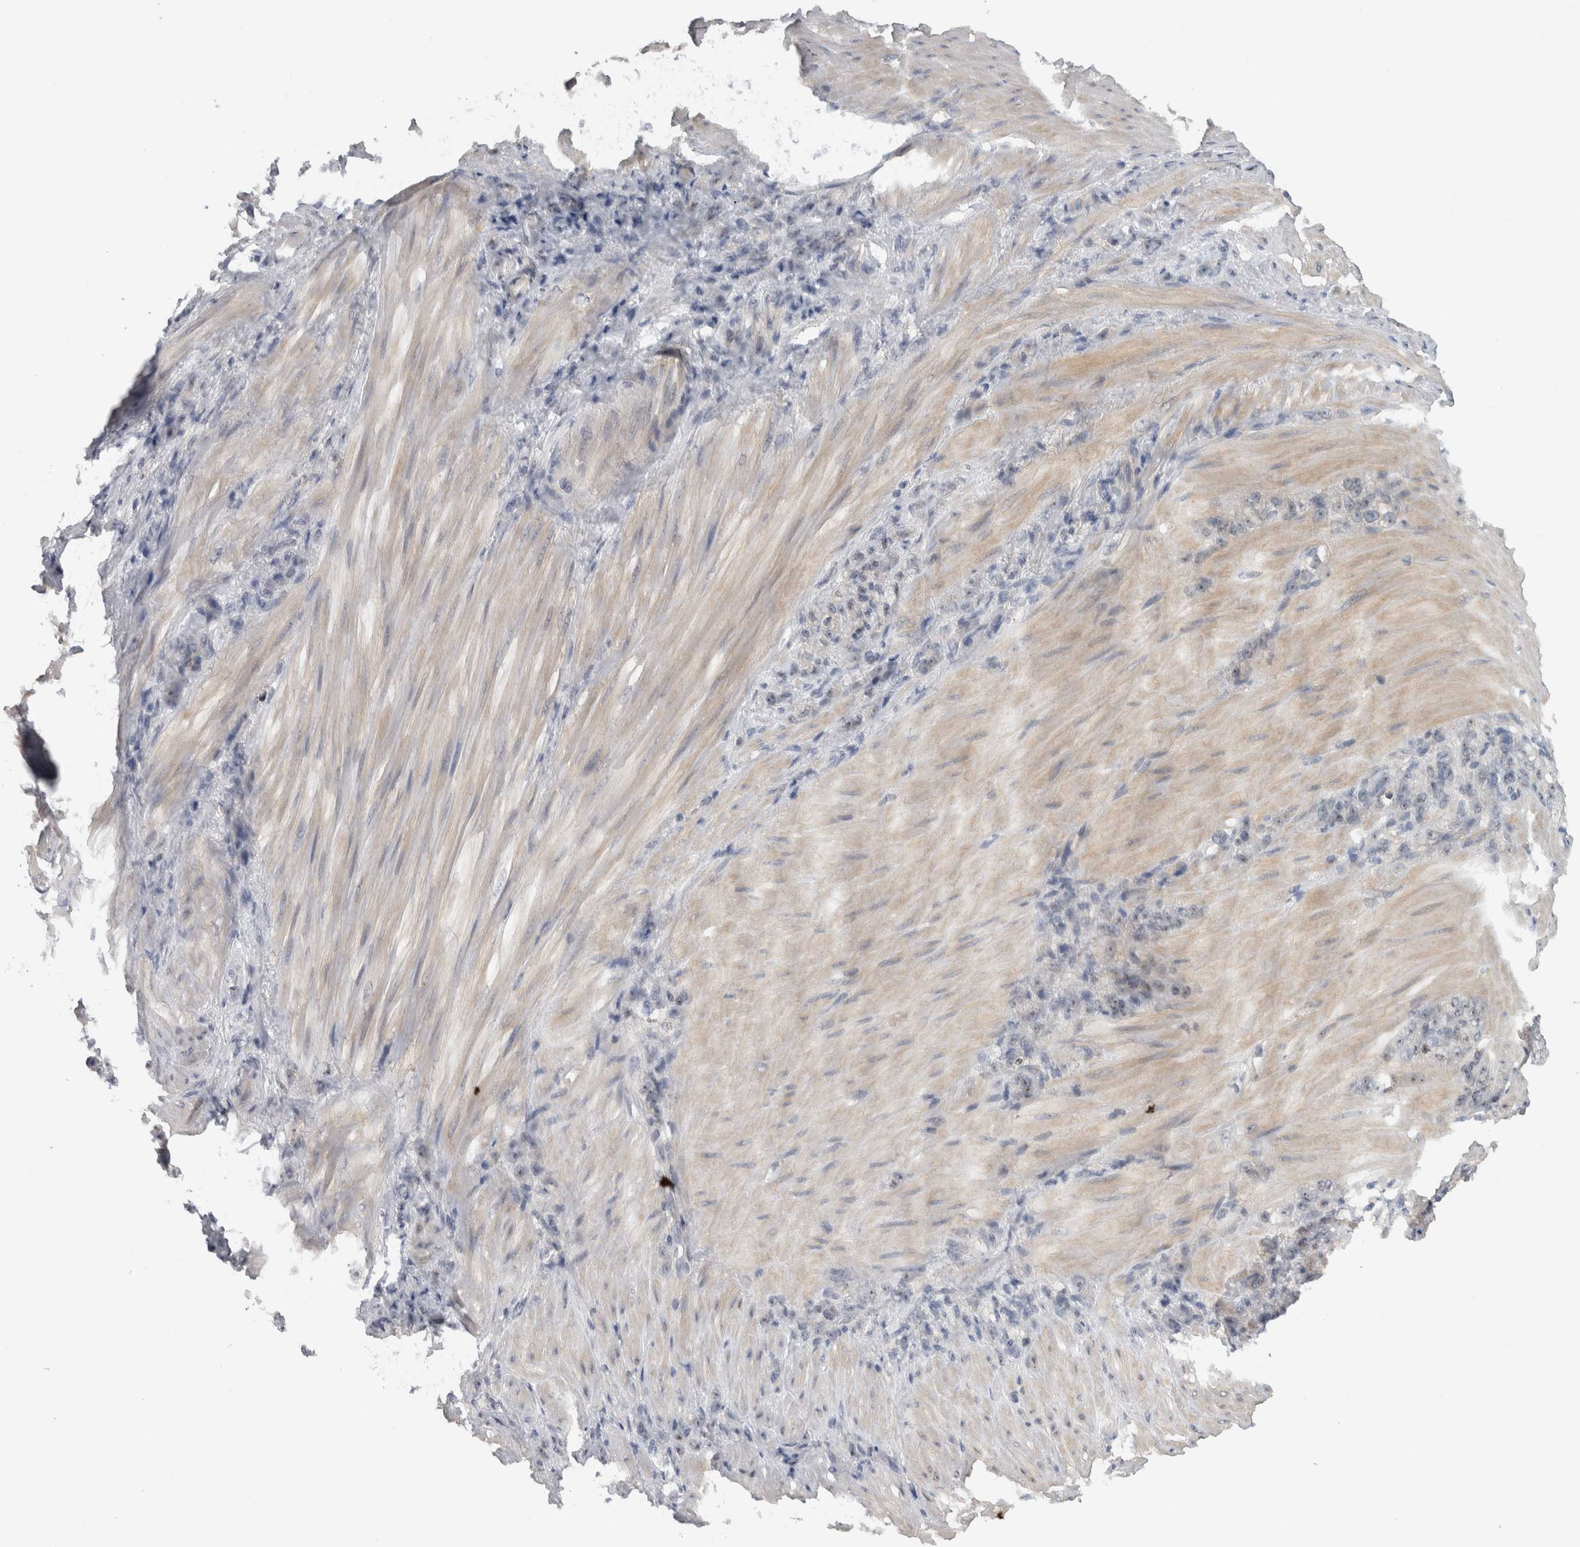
{"staining": {"intensity": "moderate", "quantity": "<25%", "location": "nuclear"}, "tissue": "stomach cancer", "cell_type": "Tumor cells", "image_type": "cancer", "snomed": [{"axis": "morphology", "description": "Normal tissue, NOS"}, {"axis": "morphology", "description": "Adenocarcinoma, NOS"}, {"axis": "topography", "description": "Stomach"}], "caption": "High-power microscopy captured an IHC photomicrograph of stomach adenocarcinoma, revealing moderate nuclear expression in approximately <25% of tumor cells.", "gene": "RBM28", "patient": {"sex": "male", "age": 82}}